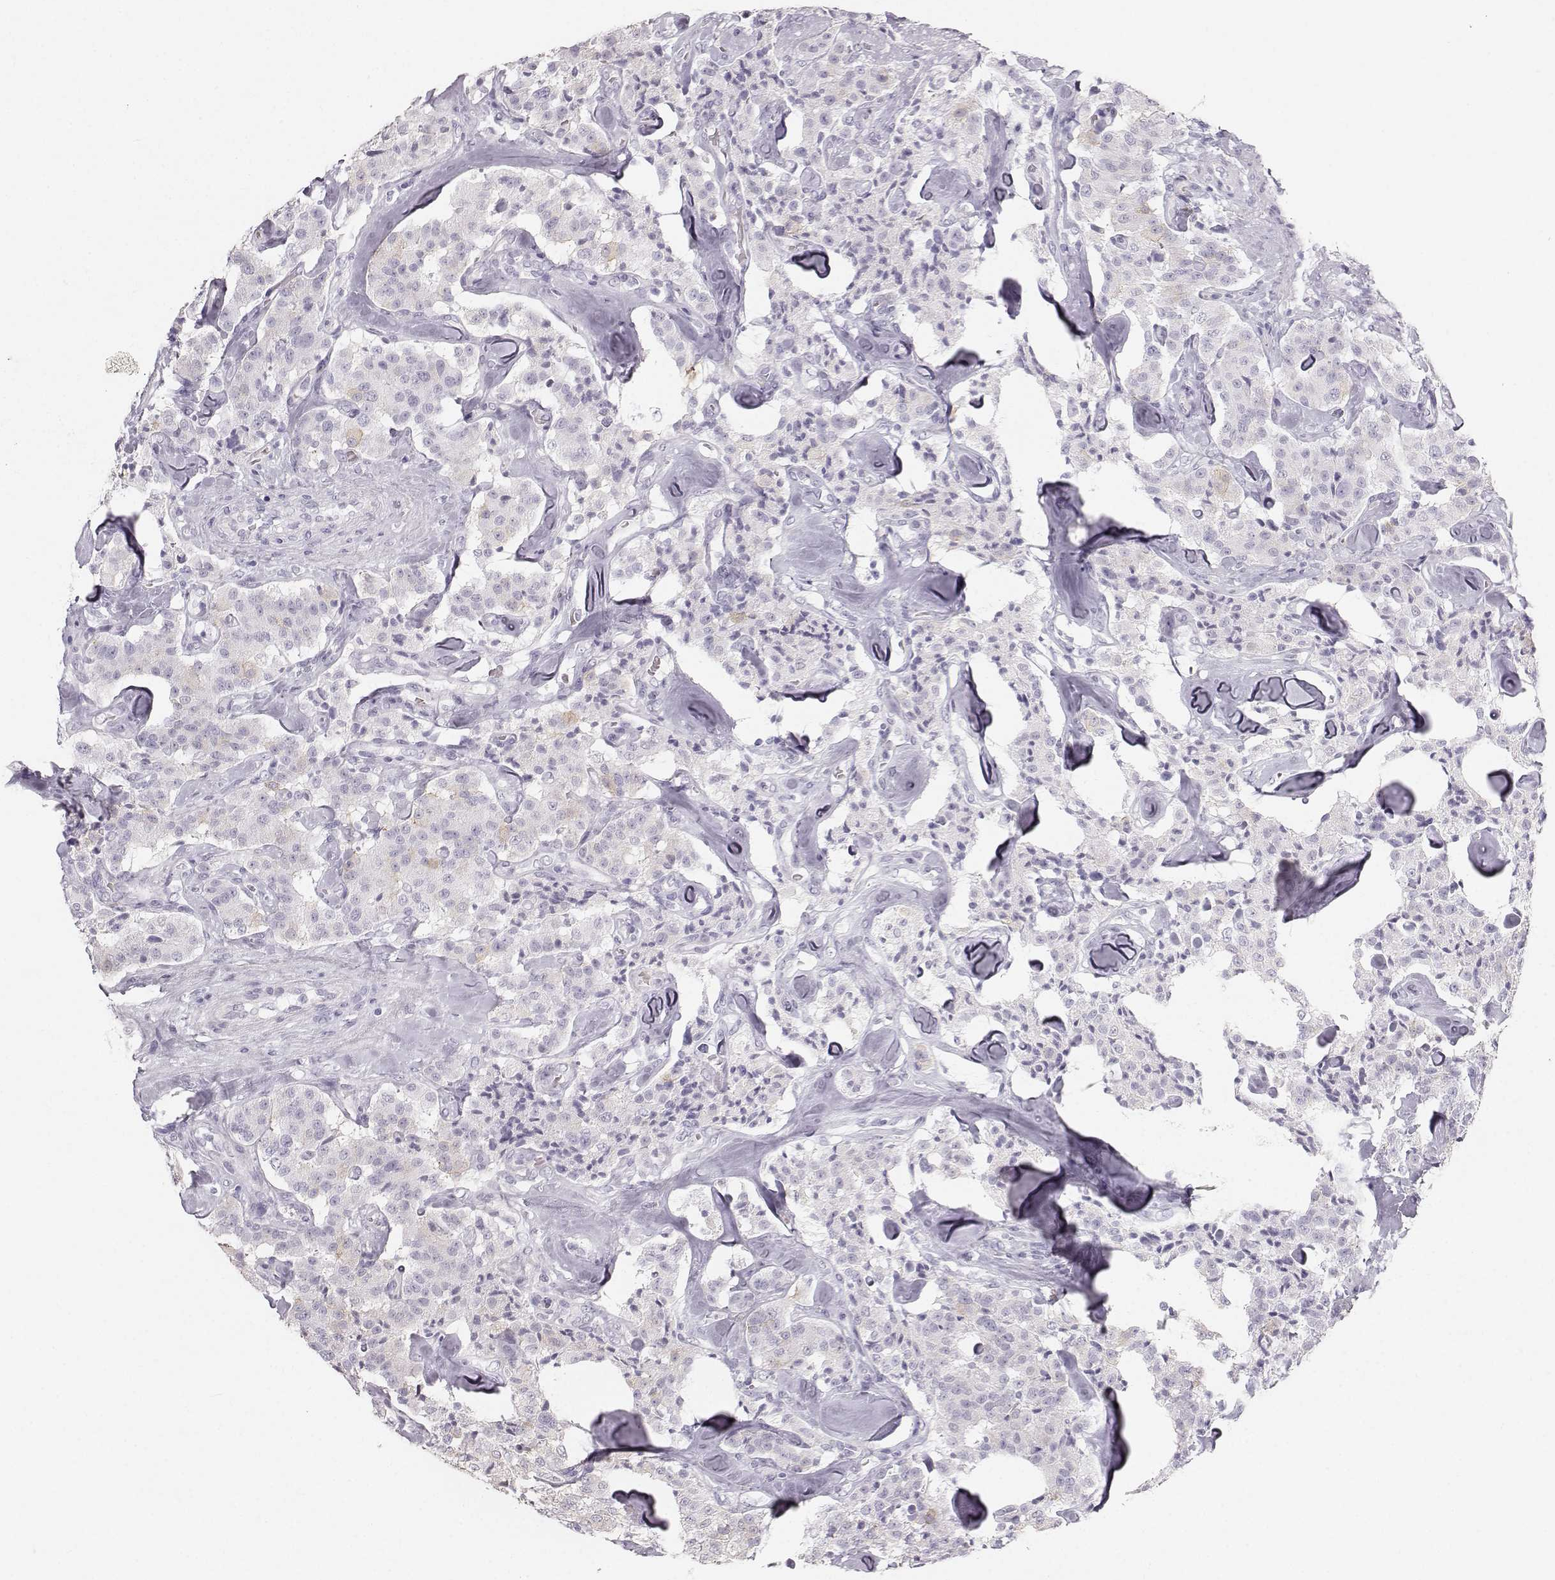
{"staining": {"intensity": "weak", "quantity": "<25%", "location": "cytoplasmic/membranous"}, "tissue": "carcinoid", "cell_type": "Tumor cells", "image_type": "cancer", "snomed": [{"axis": "morphology", "description": "Carcinoid, malignant, NOS"}, {"axis": "topography", "description": "Pancreas"}], "caption": "A histopathology image of carcinoid stained for a protein displays no brown staining in tumor cells.", "gene": "CASR", "patient": {"sex": "male", "age": 41}}